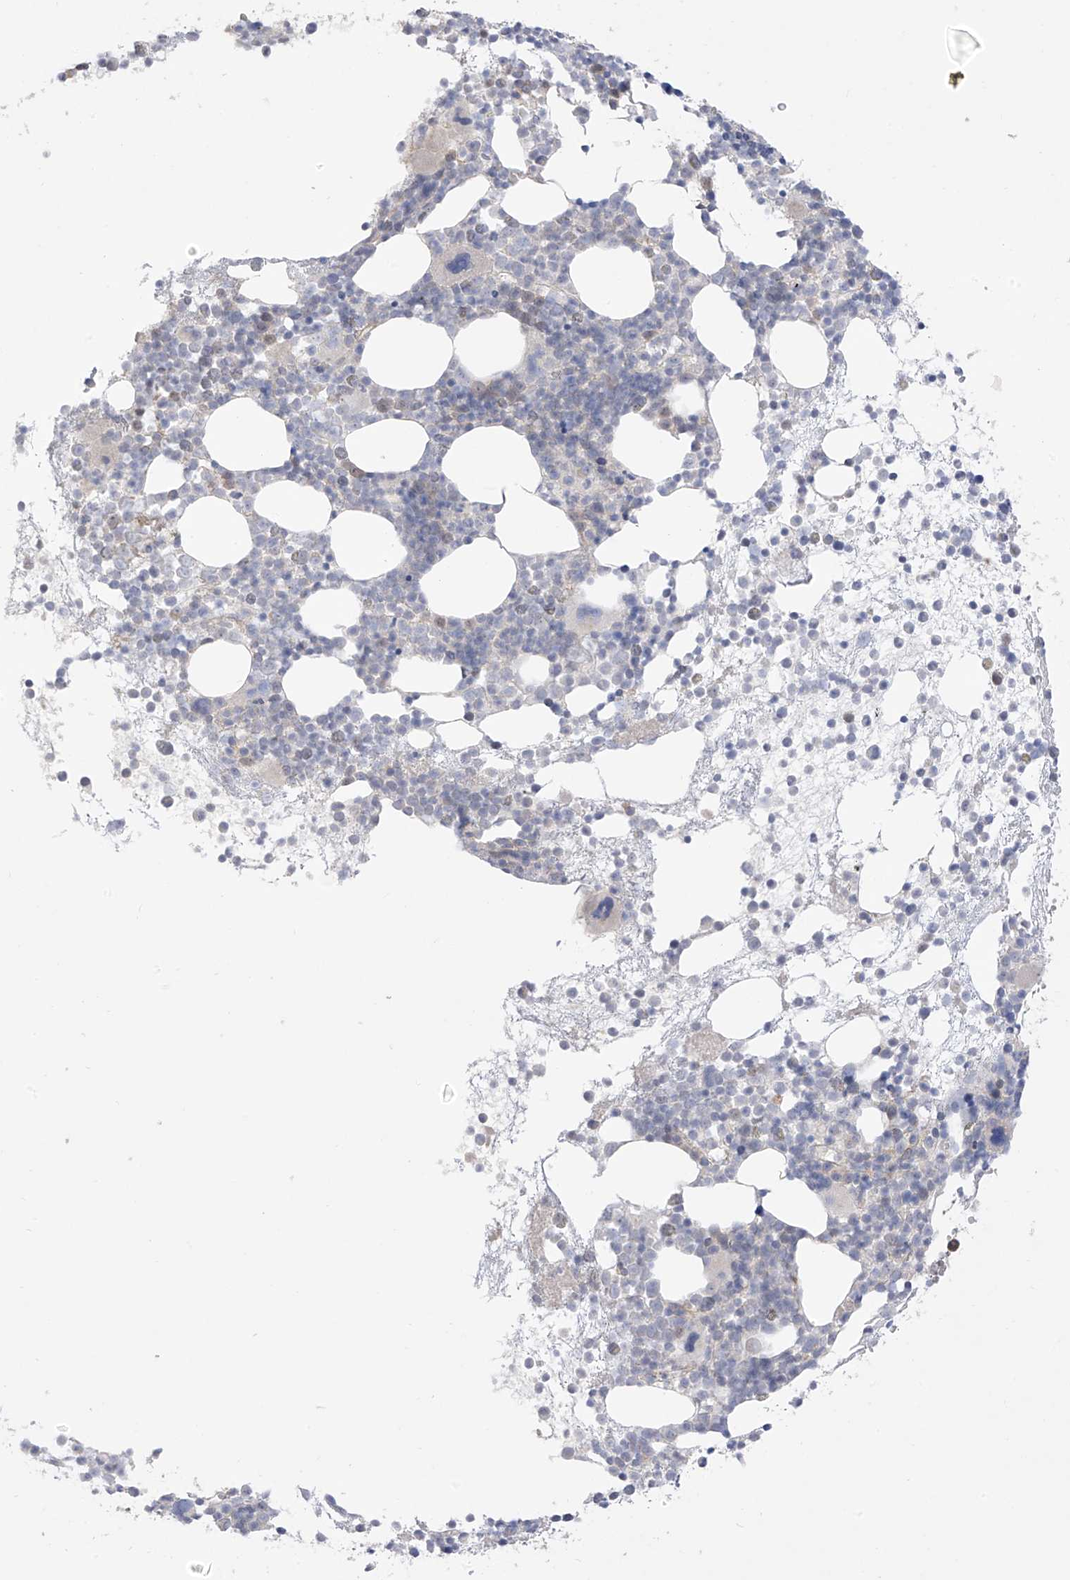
{"staining": {"intensity": "weak", "quantity": "<25%", "location": "nuclear"}, "tissue": "bone marrow", "cell_type": "Hematopoietic cells", "image_type": "normal", "snomed": [{"axis": "morphology", "description": "Normal tissue, NOS"}, {"axis": "topography", "description": "Bone marrow"}], "caption": "This is a micrograph of immunohistochemistry staining of normal bone marrow, which shows no staining in hematopoietic cells.", "gene": "EIPR1", "patient": {"sex": "female", "age": 57}}